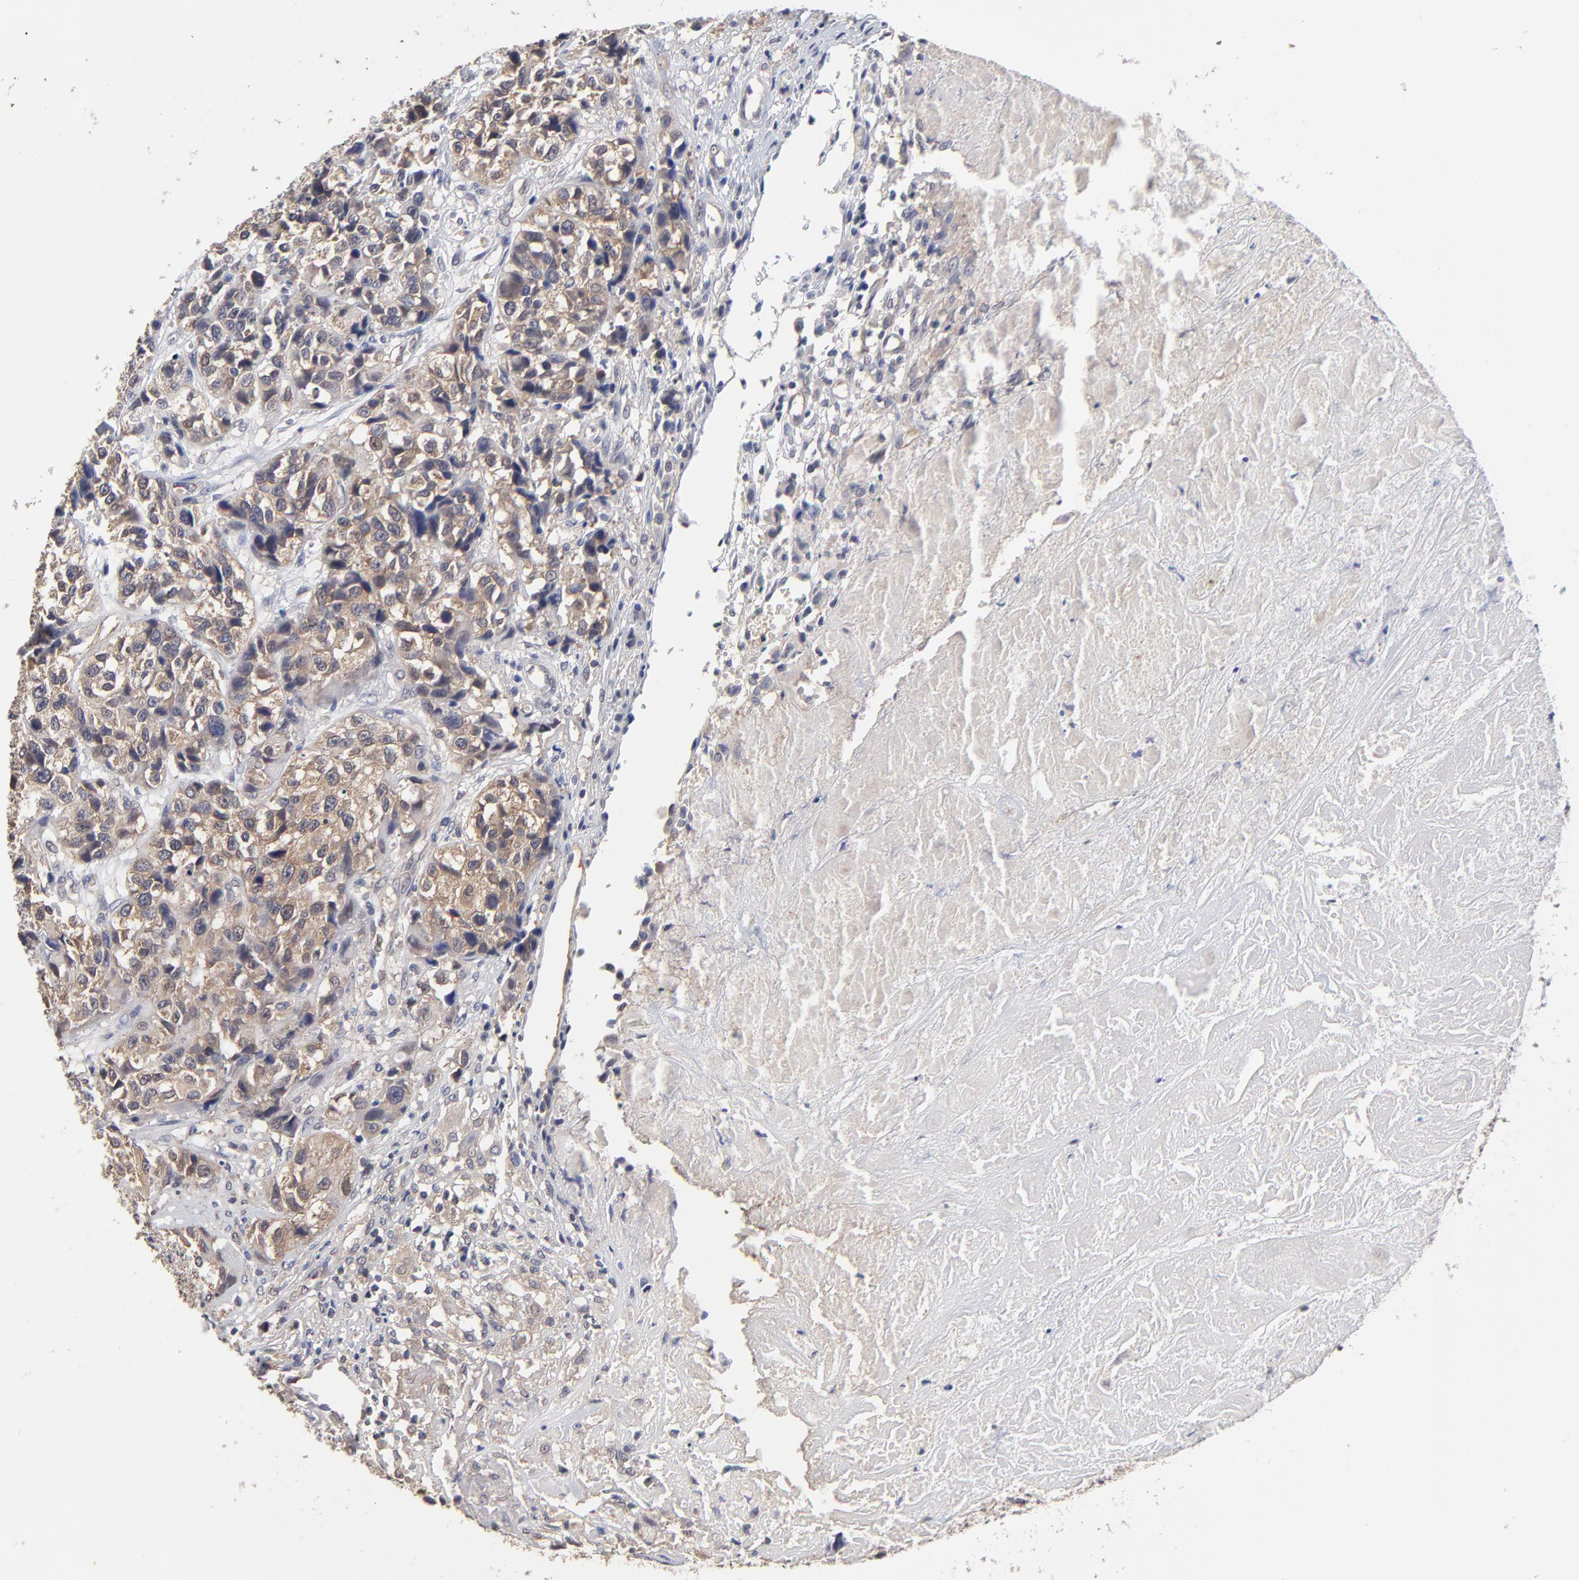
{"staining": {"intensity": "moderate", "quantity": "25%-75%", "location": "cytoplasmic/membranous"}, "tissue": "urothelial cancer", "cell_type": "Tumor cells", "image_type": "cancer", "snomed": [{"axis": "morphology", "description": "Urothelial carcinoma, High grade"}, {"axis": "topography", "description": "Urinary bladder"}], "caption": "Immunohistochemical staining of human urothelial carcinoma (high-grade) exhibits medium levels of moderate cytoplasmic/membranous positivity in approximately 25%-75% of tumor cells.", "gene": "CCT2", "patient": {"sex": "female", "age": 81}}